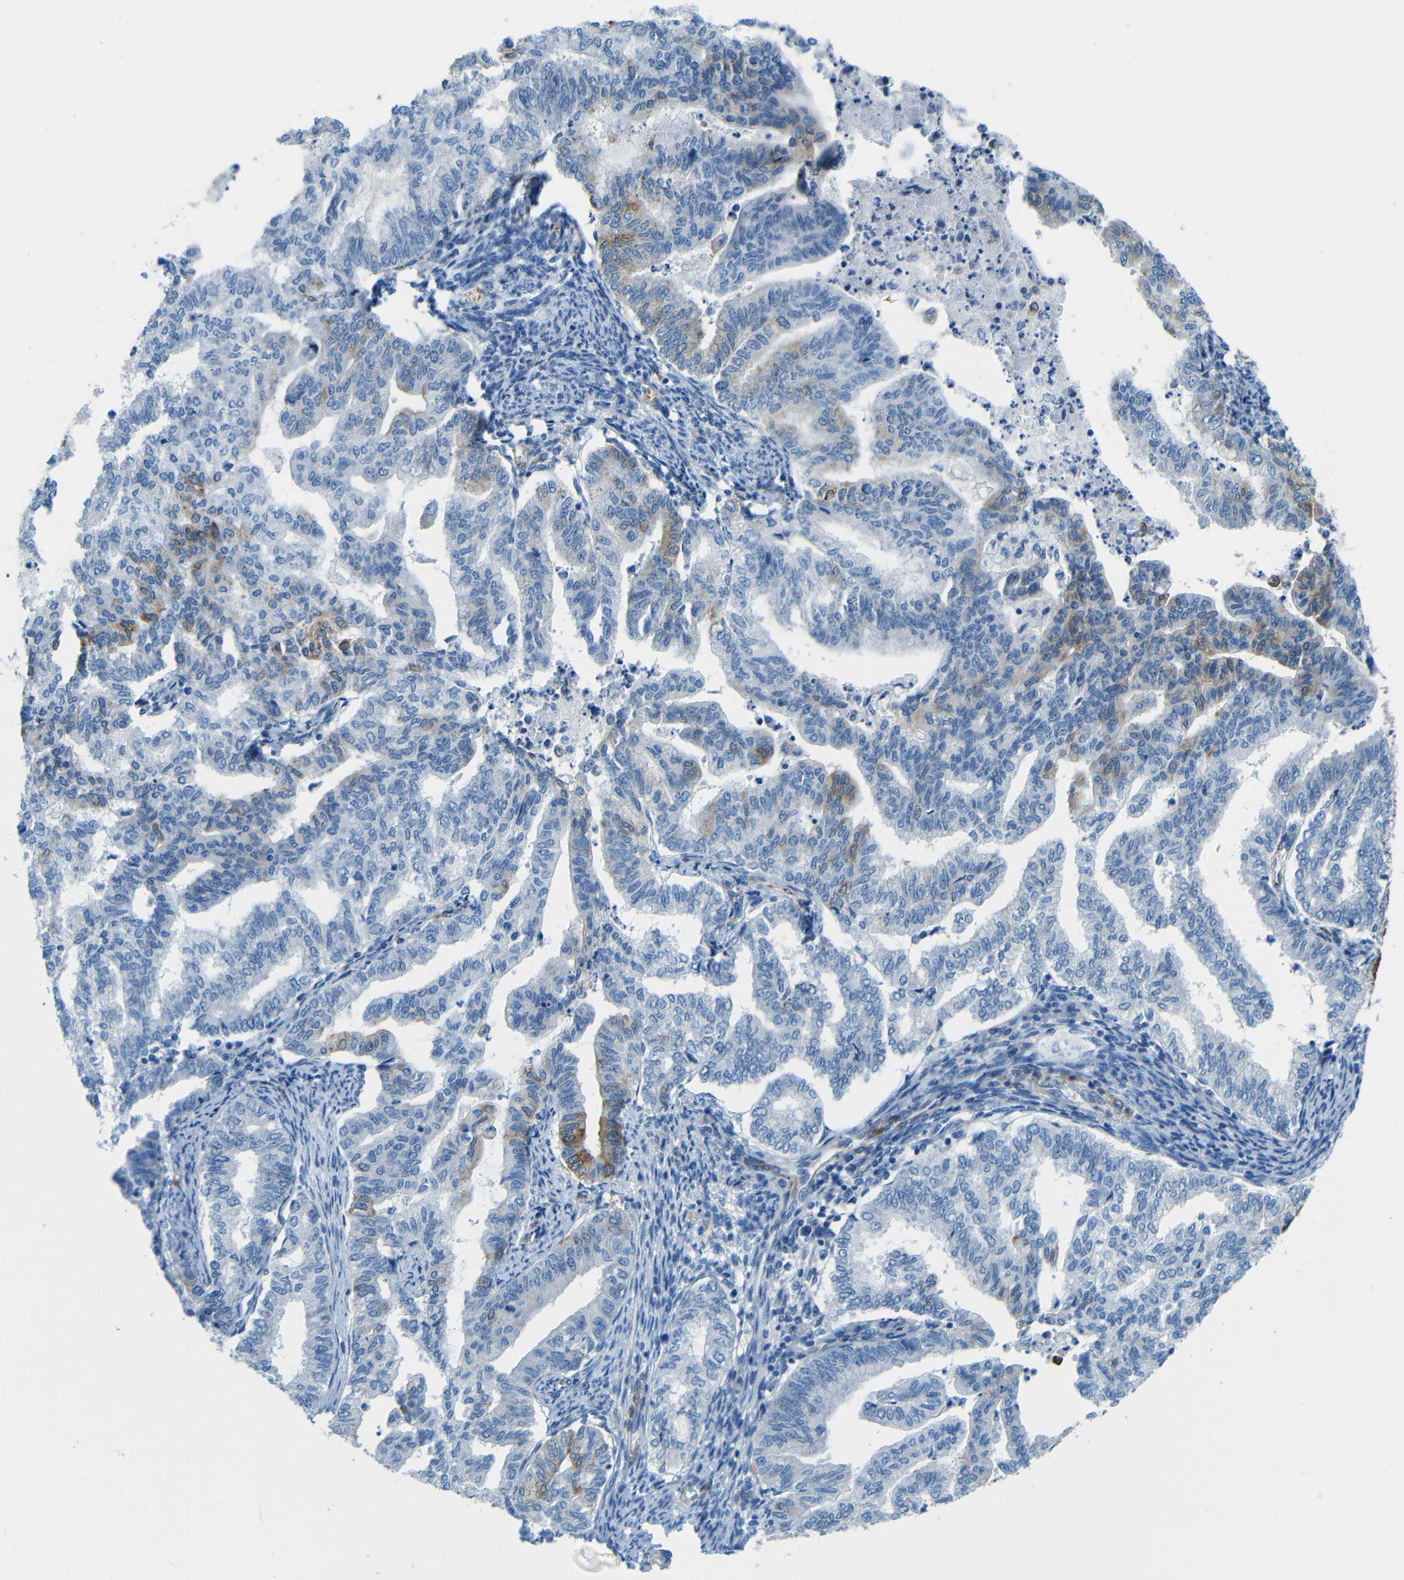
{"staining": {"intensity": "moderate", "quantity": "25%-75%", "location": "cytoplasmic/membranous"}, "tissue": "endometrial cancer", "cell_type": "Tumor cells", "image_type": "cancer", "snomed": [{"axis": "morphology", "description": "Adenocarcinoma, NOS"}, {"axis": "topography", "description": "Endometrium"}], "caption": "Immunohistochemistry (IHC) of endometrial cancer (adenocarcinoma) reveals medium levels of moderate cytoplasmic/membranous staining in approximately 25%-75% of tumor cells.", "gene": "MAP2", "patient": {"sex": "female", "age": 79}}